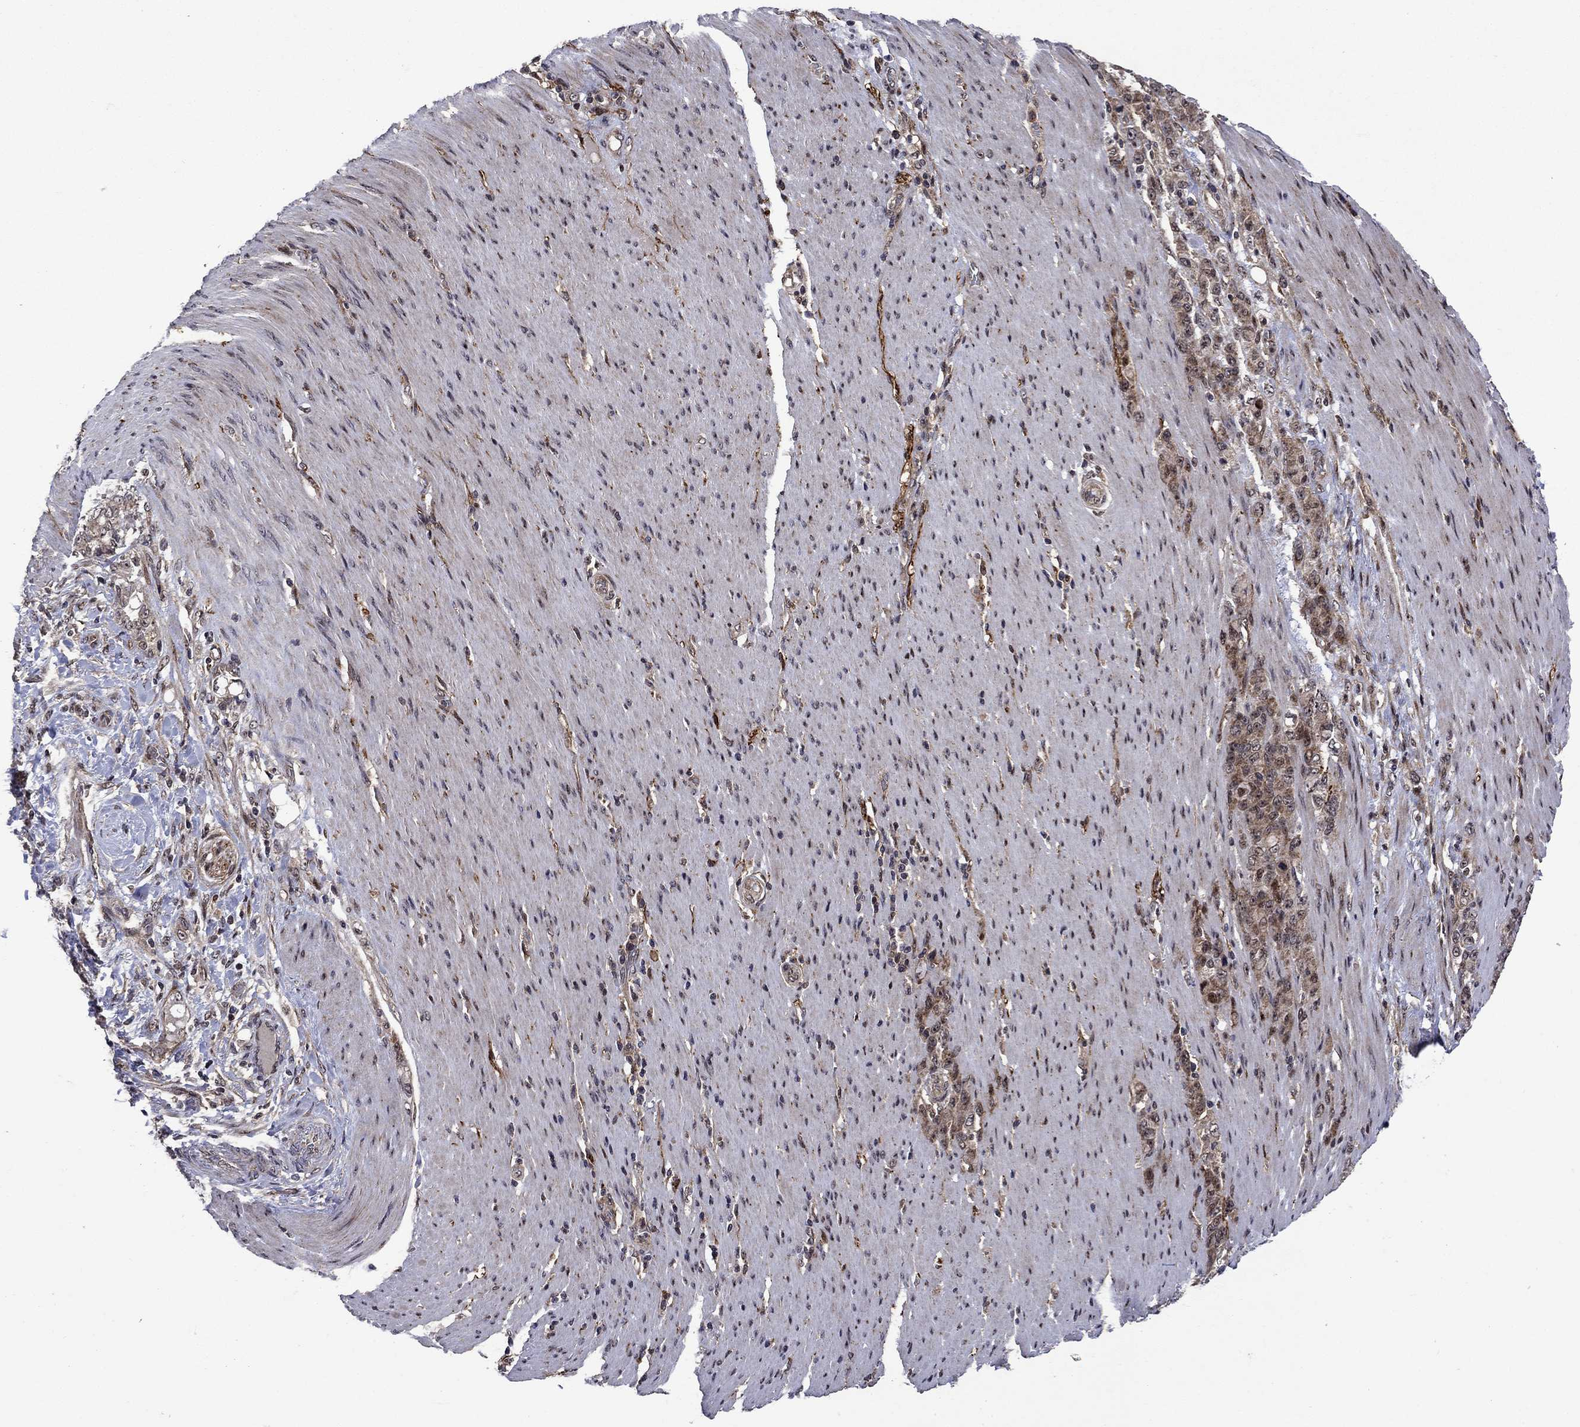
{"staining": {"intensity": "weak", "quantity": ">75%", "location": "cytoplasmic/membranous,nuclear"}, "tissue": "stomach cancer", "cell_type": "Tumor cells", "image_type": "cancer", "snomed": [{"axis": "morphology", "description": "Normal tissue, NOS"}, {"axis": "morphology", "description": "Adenocarcinoma, NOS"}, {"axis": "topography", "description": "Stomach"}], "caption": "Stomach cancer stained with IHC reveals weak cytoplasmic/membranous and nuclear staining in about >75% of tumor cells.", "gene": "AGTPBP1", "patient": {"sex": "female", "age": 79}}